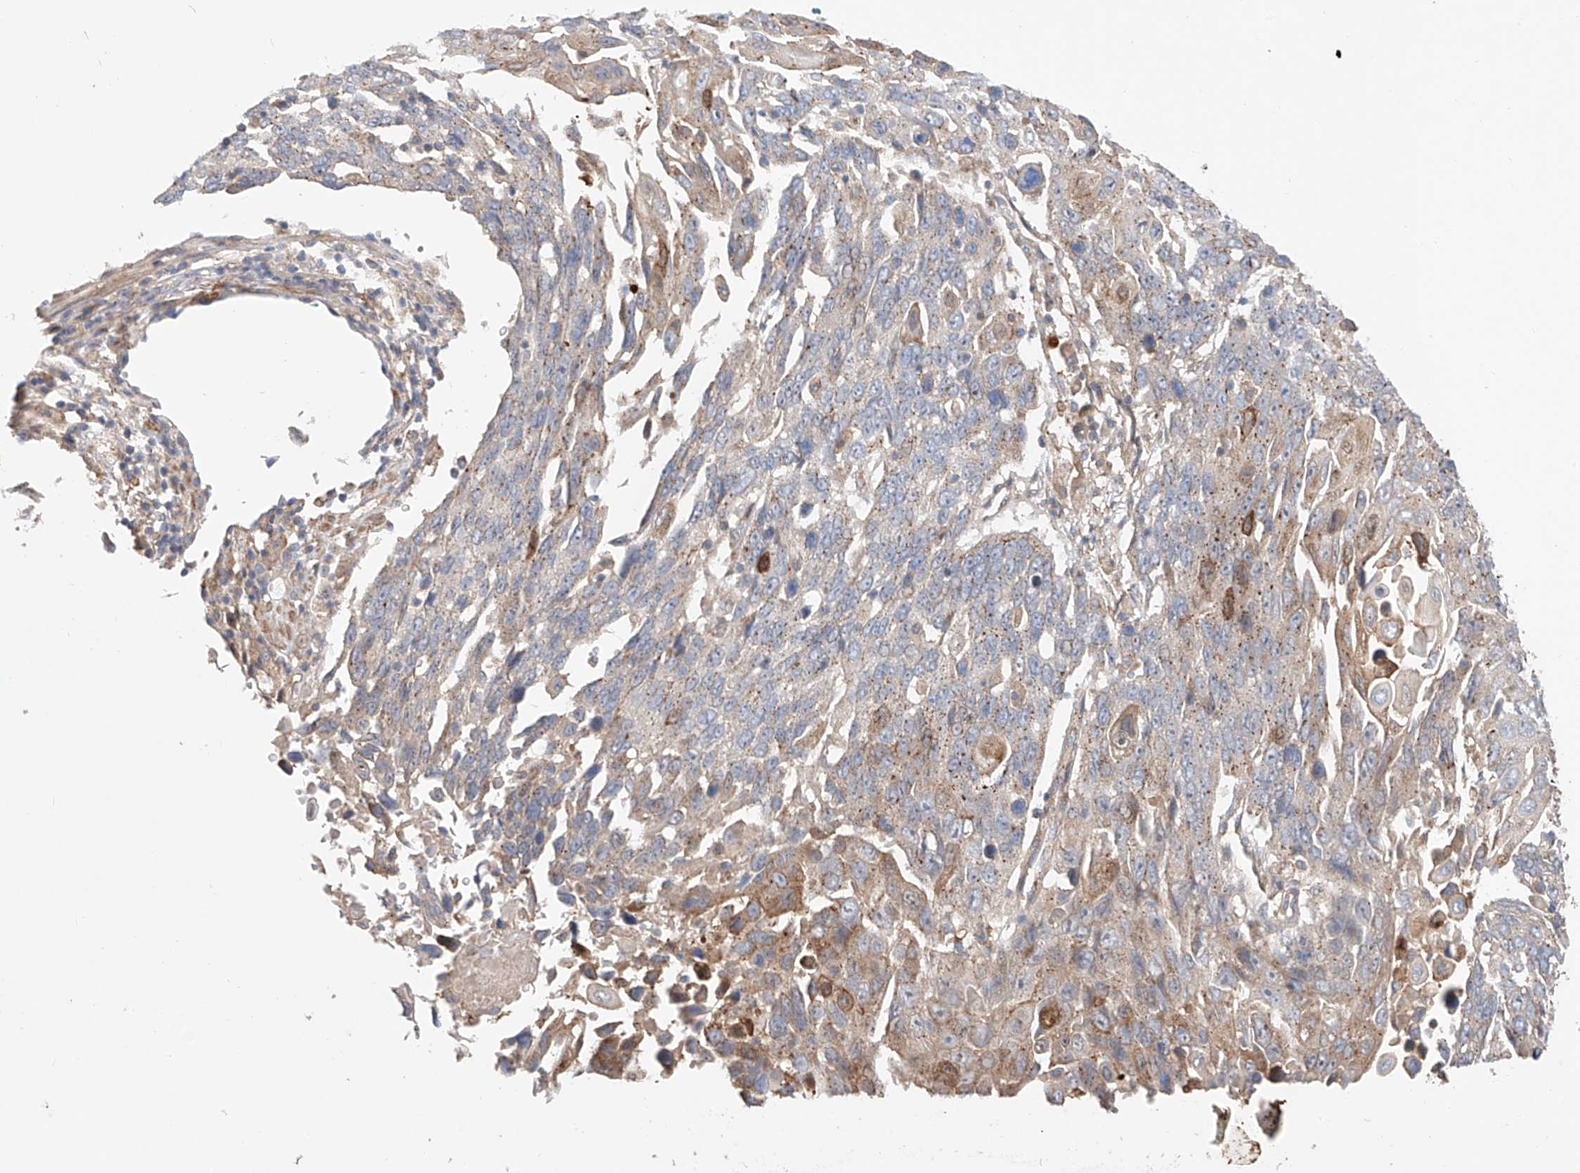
{"staining": {"intensity": "moderate", "quantity": "<25%", "location": "cytoplasmic/membranous"}, "tissue": "lung cancer", "cell_type": "Tumor cells", "image_type": "cancer", "snomed": [{"axis": "morphology", "description": "Squamous cell carcinoma, NOS"}, {"axis": "topography", "description": "Lung"}], "caption": "DAB (3,3'-diaminobenzidine) immunohistochemical staining of squamous cell carcinoma (lung) demonstrates moderate cytoplasmic/membranous protein expression in approximately <25% of tumor cells.", "gene": "MOSPD1", "patient": {"sex": "male", "age": 66}}